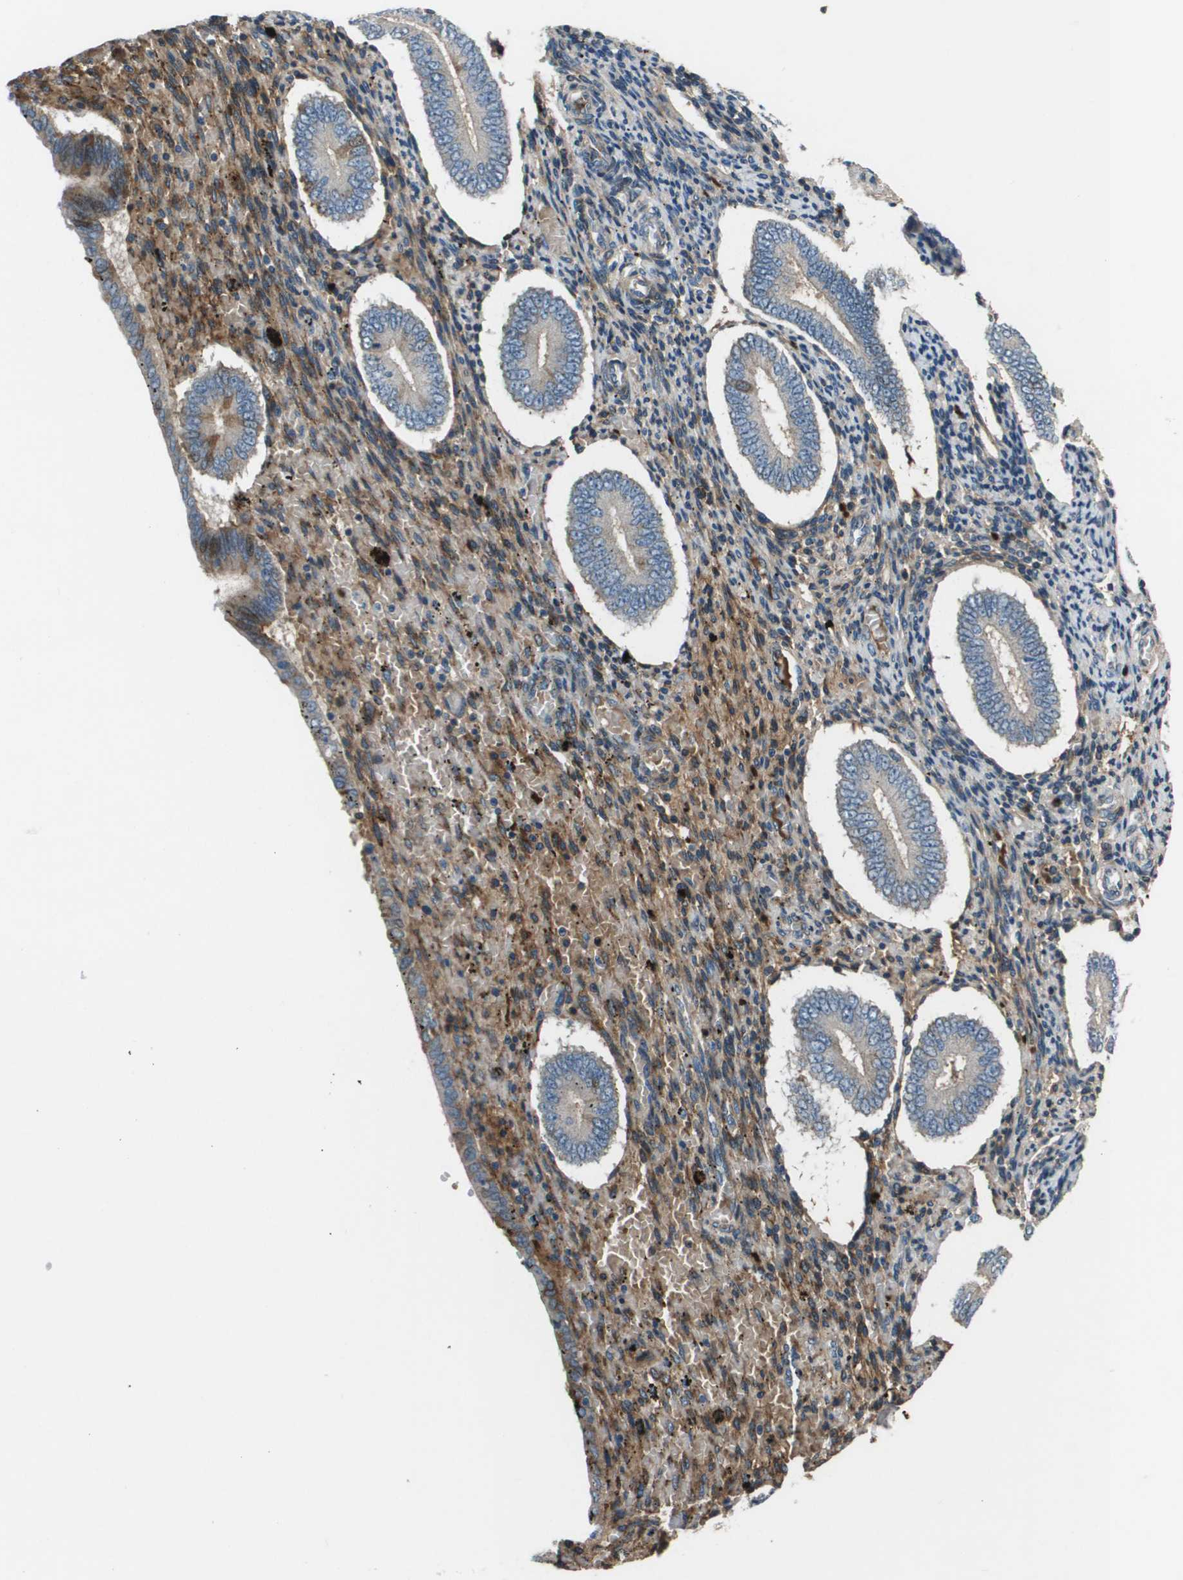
{"staining": {"intensity": "moderate", "quantity": ">75%", "location": "cytoplasmic/membranous"}, "tissue": "endometrium", "cell_type": "Cells in endometrial stroma", "image_type": "normal", "snomed": [{"axis": "morphology", "description": "Normal tissue, NOS"}, {"axis": "topography", "description": "Endometrium"}], "caption": "This photomicrograph exhibits immunohistochemistry (IHC) staining of normal human endometrium, with medium moderate cytoplasmic/membranous staining in about >75% of cells in endometrial stroma.", "gene": "PCOLCE", "patient": {"sex": "female", "age": 42}}